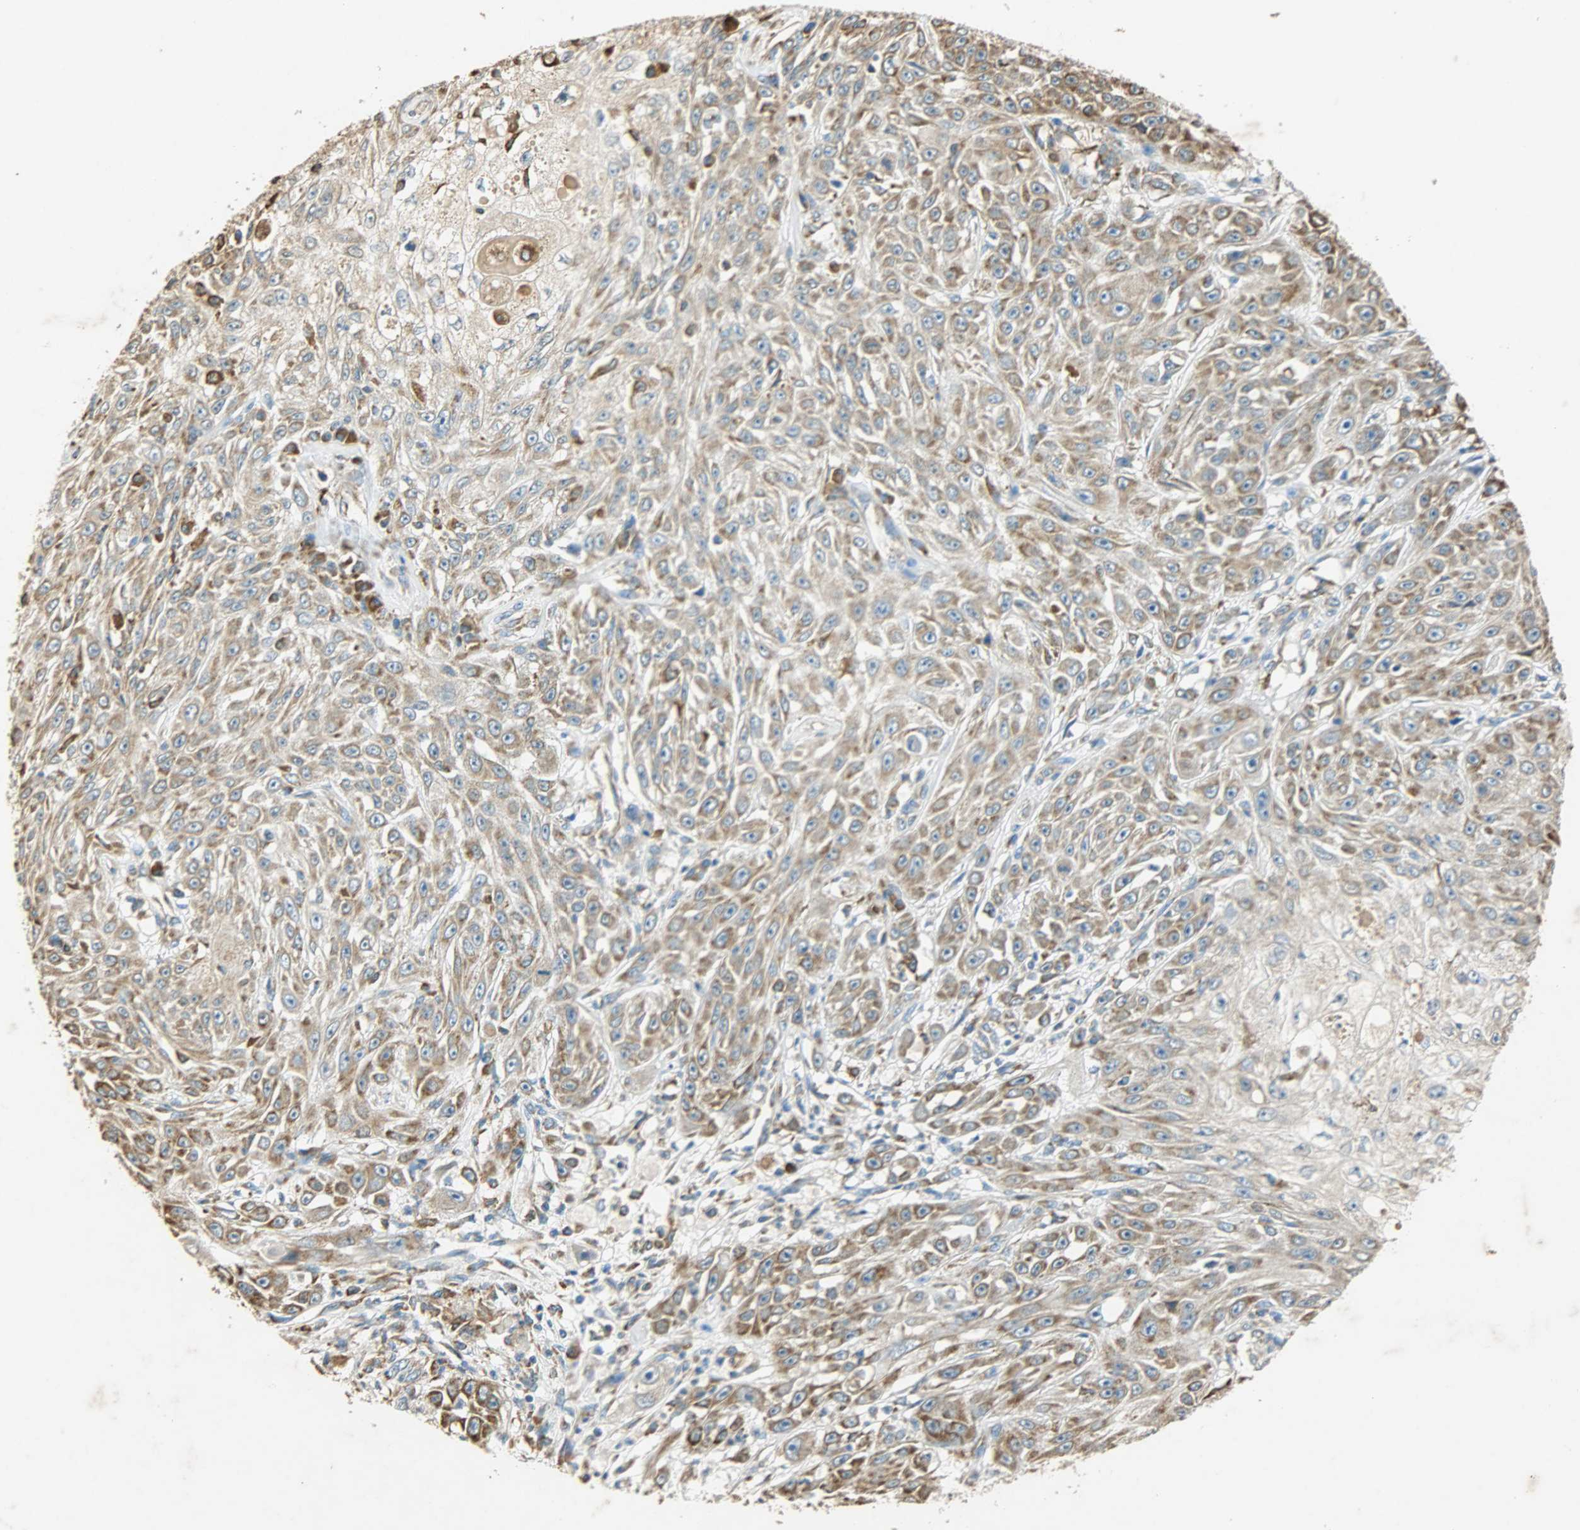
{"staining": {"intensity": "moderate", "quantity": ">75%", "location": "cytoplasmic/membranous"}, "tissue": "skin cancer", "cell_type": "Tumor cells", "image_type": "cancer", "snomed": [{"axis": "morphology", "description": "Squamous cell carcinoma, NOS"}, {"axis": "topography", "description": "Skin"}], "caption": "A brown stain labels moderate cytoplasmic/membranous expression of a protein in skin cancer (squamous cell carcinoma) tumor cells. The protein of interest is shown in brown color, while the nuclei are stained blue.", "gene": "HSPA5", "patient": {"sex": "male", "age": 75}}